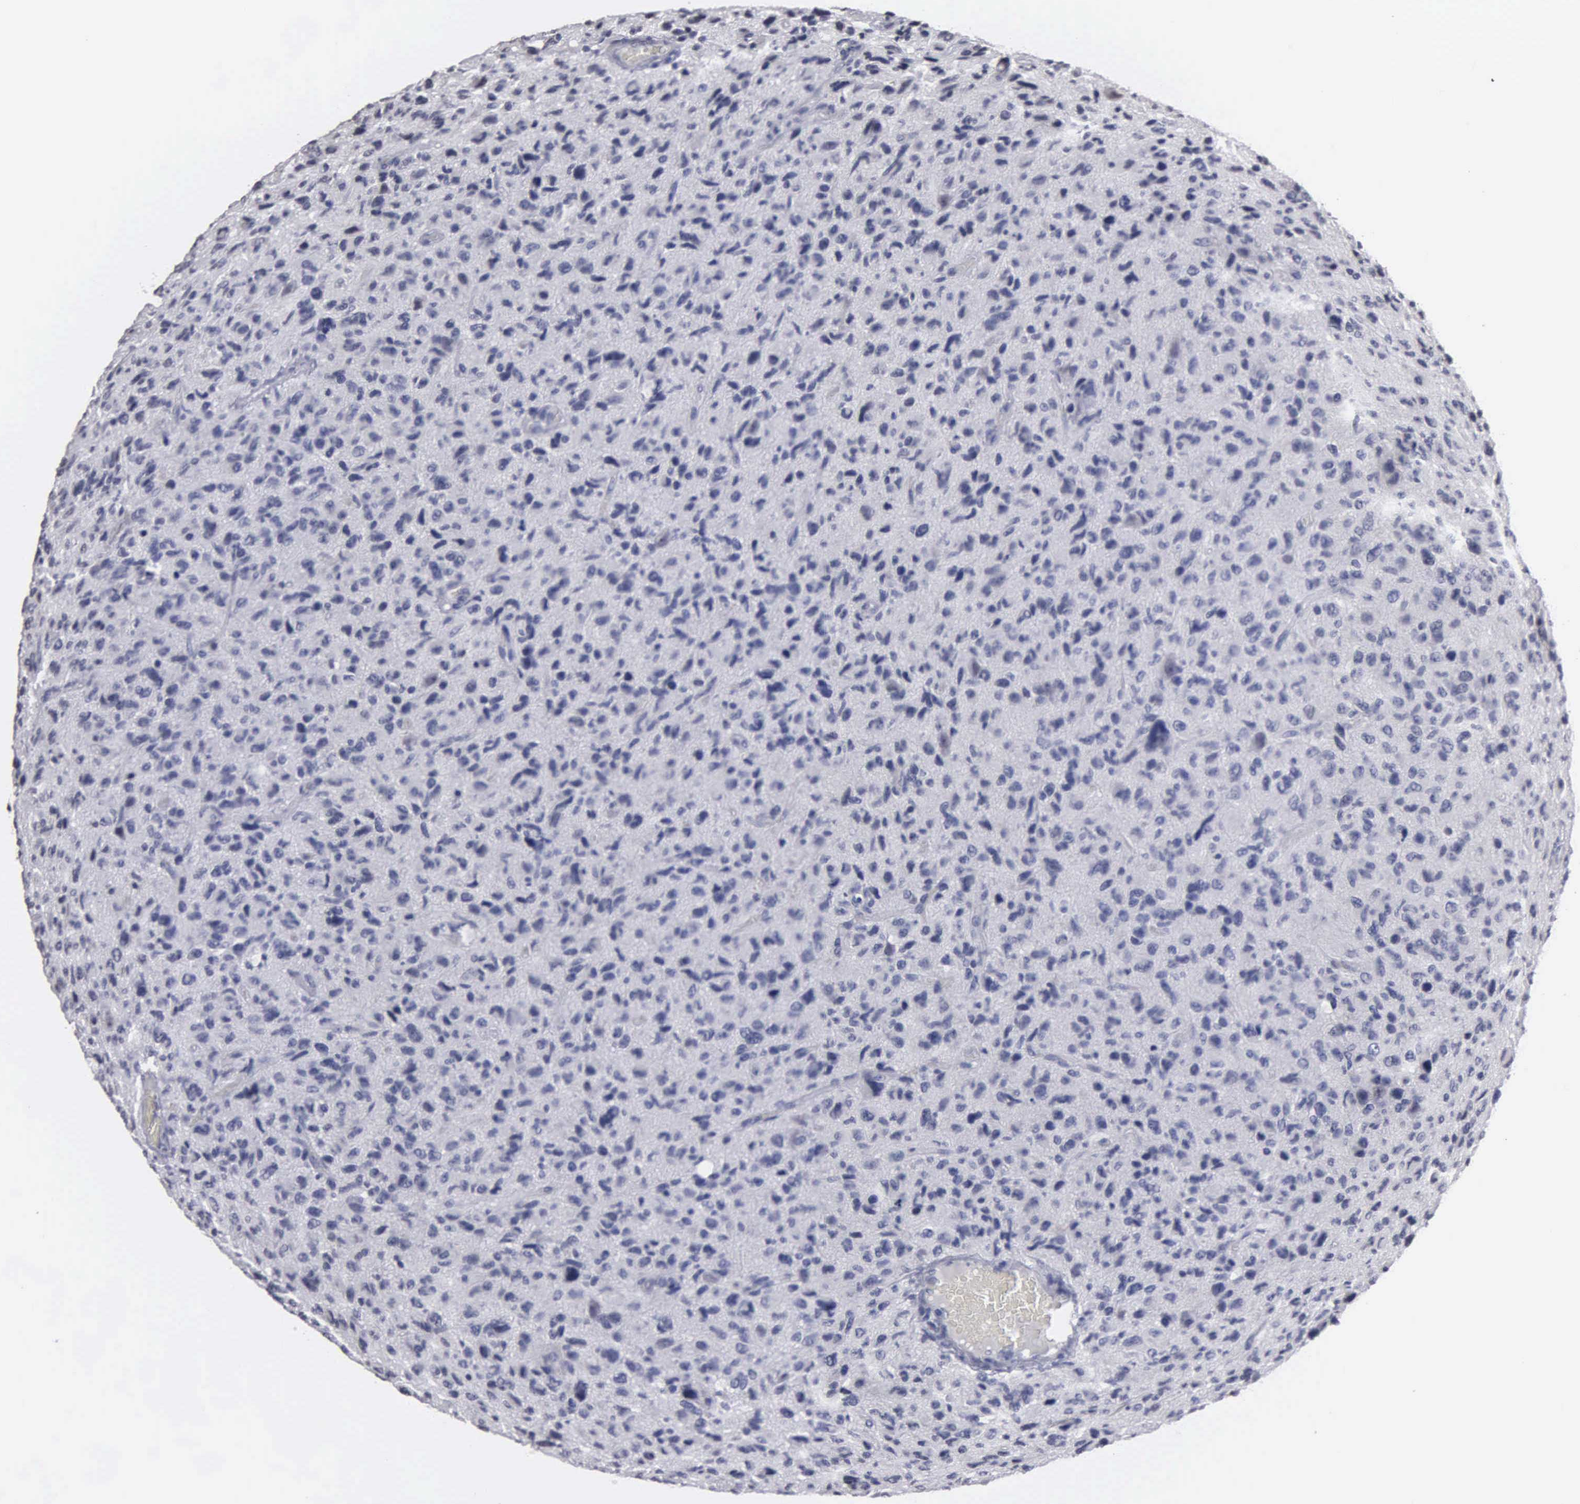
{"staining": {"intensity": "negative", "quantity": "none", "location": "none"}, "tissue": "glioma", "cell_type": "Tumor cells", "image_type": "cancer", "snomed": [{"axis": "morphology", "description": "Glioma, malignant, High grade"}, {"axis": "topography", "description": "Brain"}], "caption": "Tumor cells are negative for brown protein staining in glioma.", "gene": "UPB1", "patient": {"sex": "female", "age": 60}}